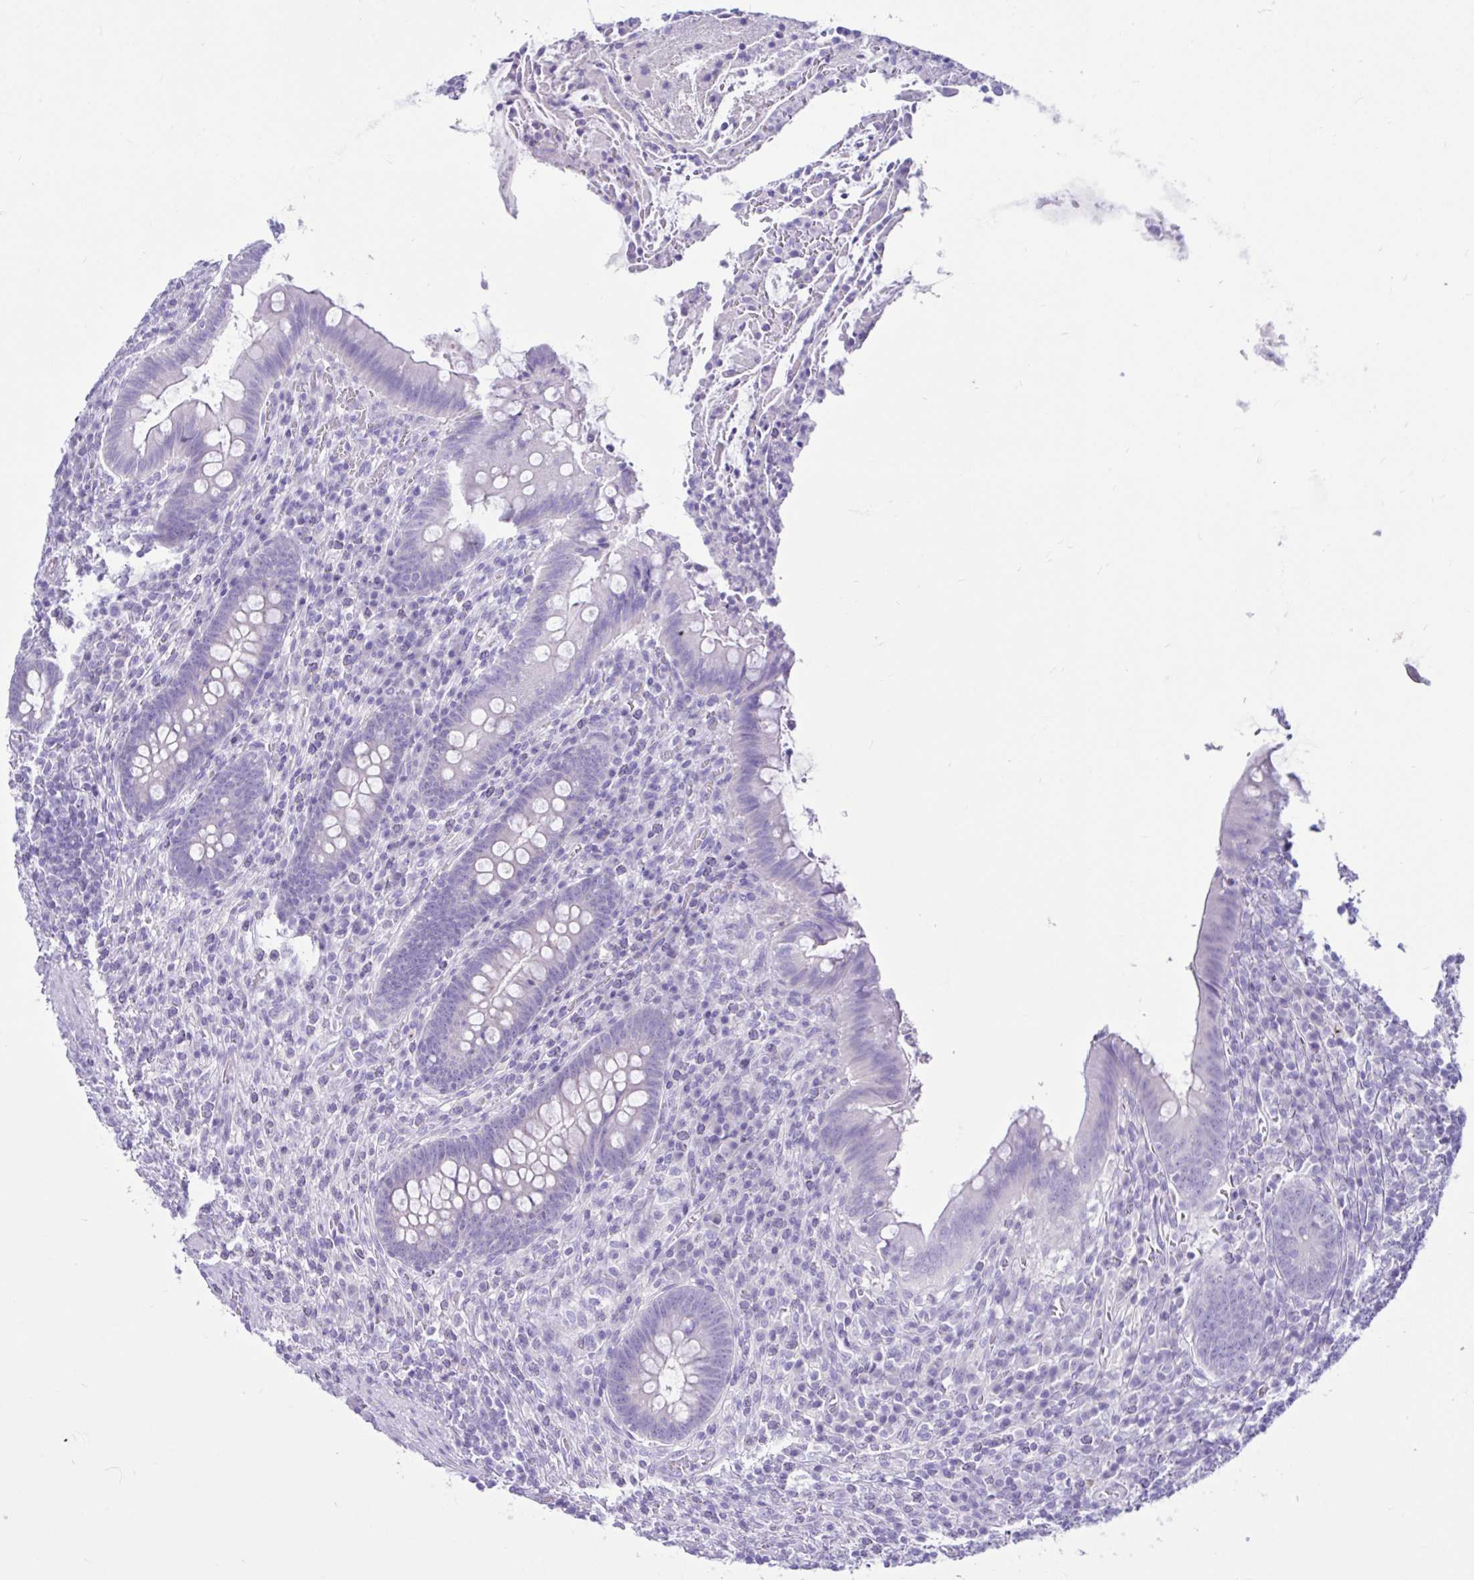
{"staining": {"intensity": "negative", "quantity": "none", "location": "none"}, "tissue": "appendix", "cell_type": "Glandular cells", "image_type": "normal", "snomed": [{"axis": "morphology", "description": "Normal tissue, NOS"}, {"axis": "topography", "description": "Appendix"}], "caption": "The immunohistochemistry (IHC) image has no significant positivity in glandular cells of appendix.", "gene": "CYP19A1", "patient": {"sex": "female", "age": 43}}